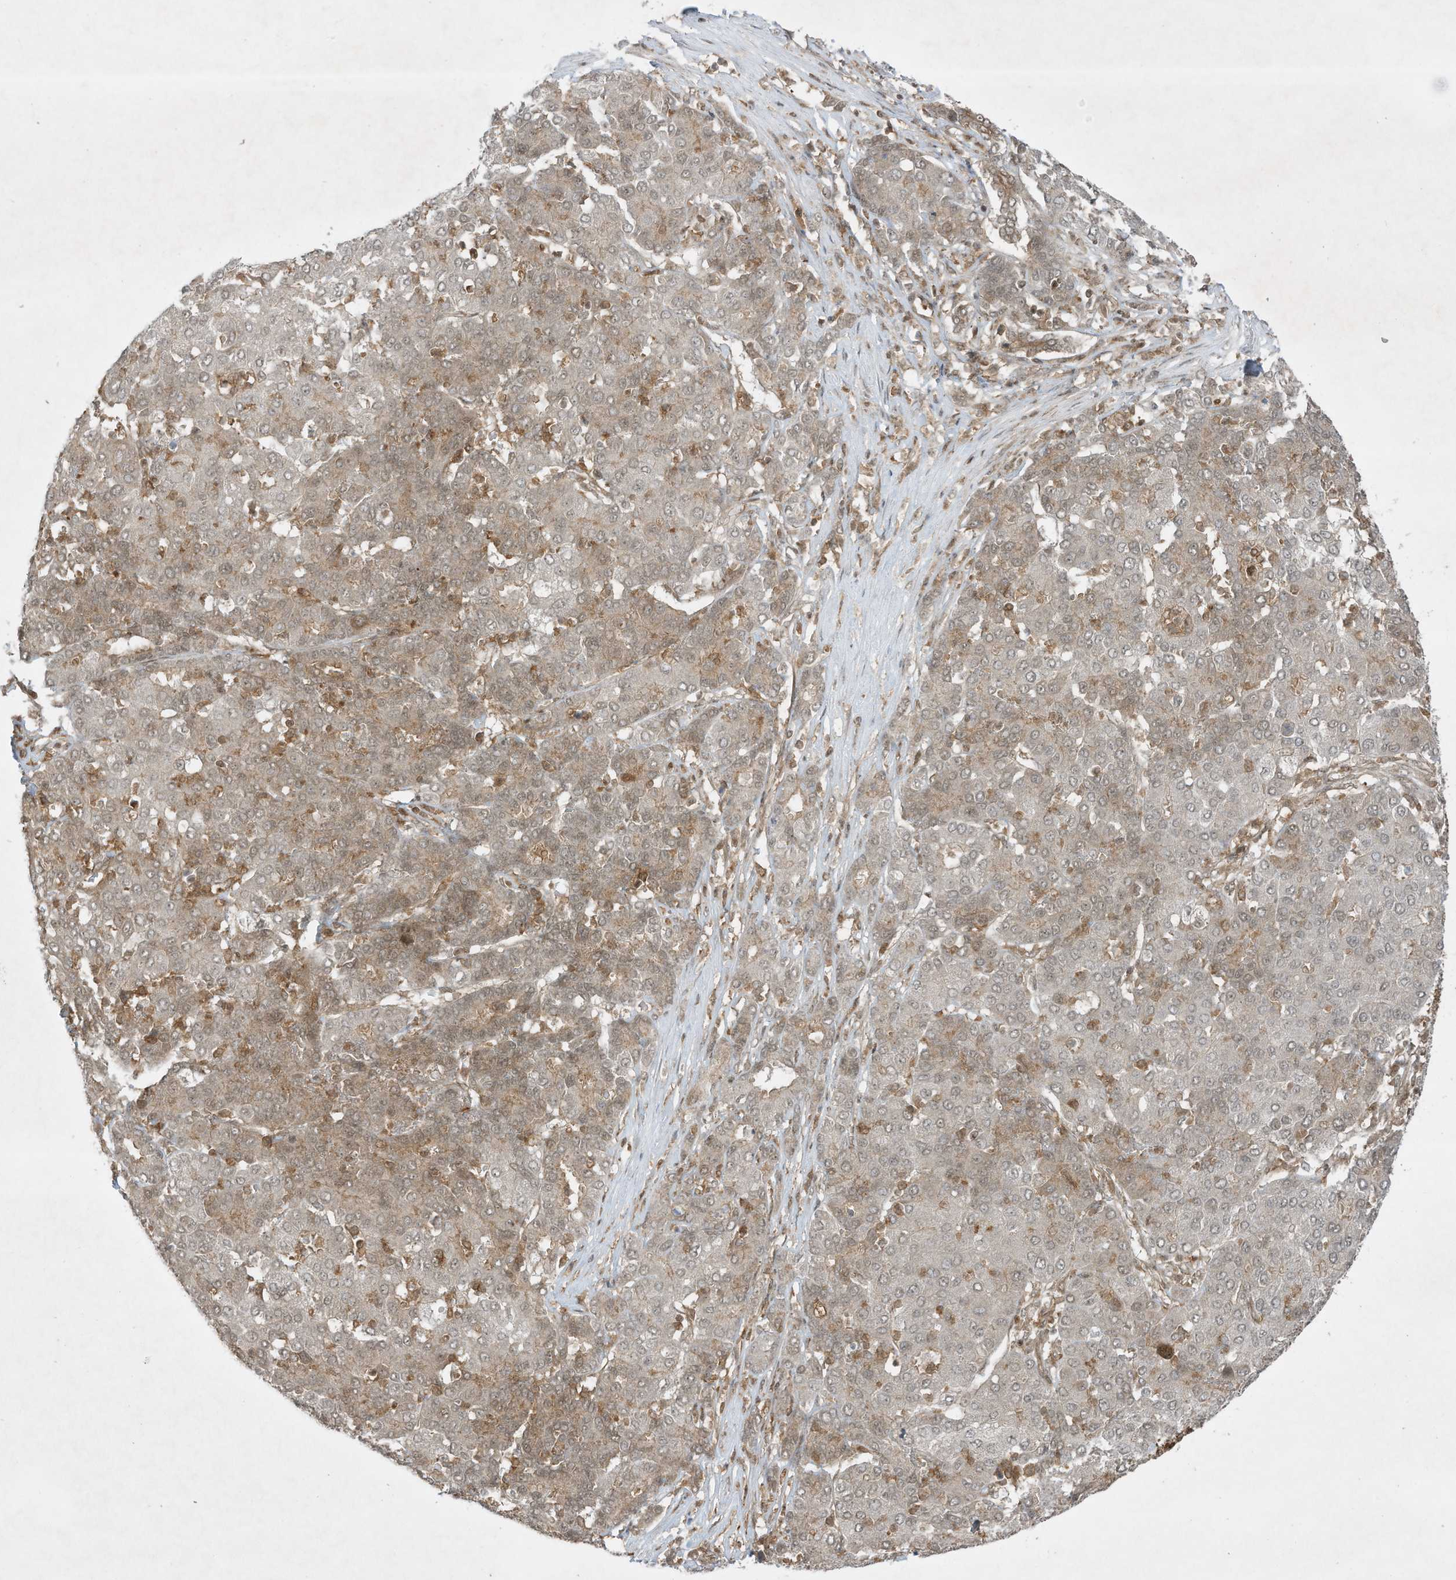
{"staining": {"intensity": "weak", "quantity": "25%-75%", "location": "cytoplasmic/membranous"}, "tissue": "liver cancer", "cell_type": "Tumor cells", "image_type": "cancer", "snomed": [{"axis": "morphology", "description": "Carcinoma, Hepatocellular, NOS"}, {"axis": "topography", "description": "Liver"}], "caption": "Immunohistochemical staining of human liver cancer displays low levels of weak cytoplasmic/membranous protein staining in approximately 25%-75% of tumor cells. The staining is performed using DAB brown chromogen to label protein expression. The nuclei are counter-stained blue using hematoxylin.", "gene": "CERT1", "patient": {"sex": "male", "age": 65}}